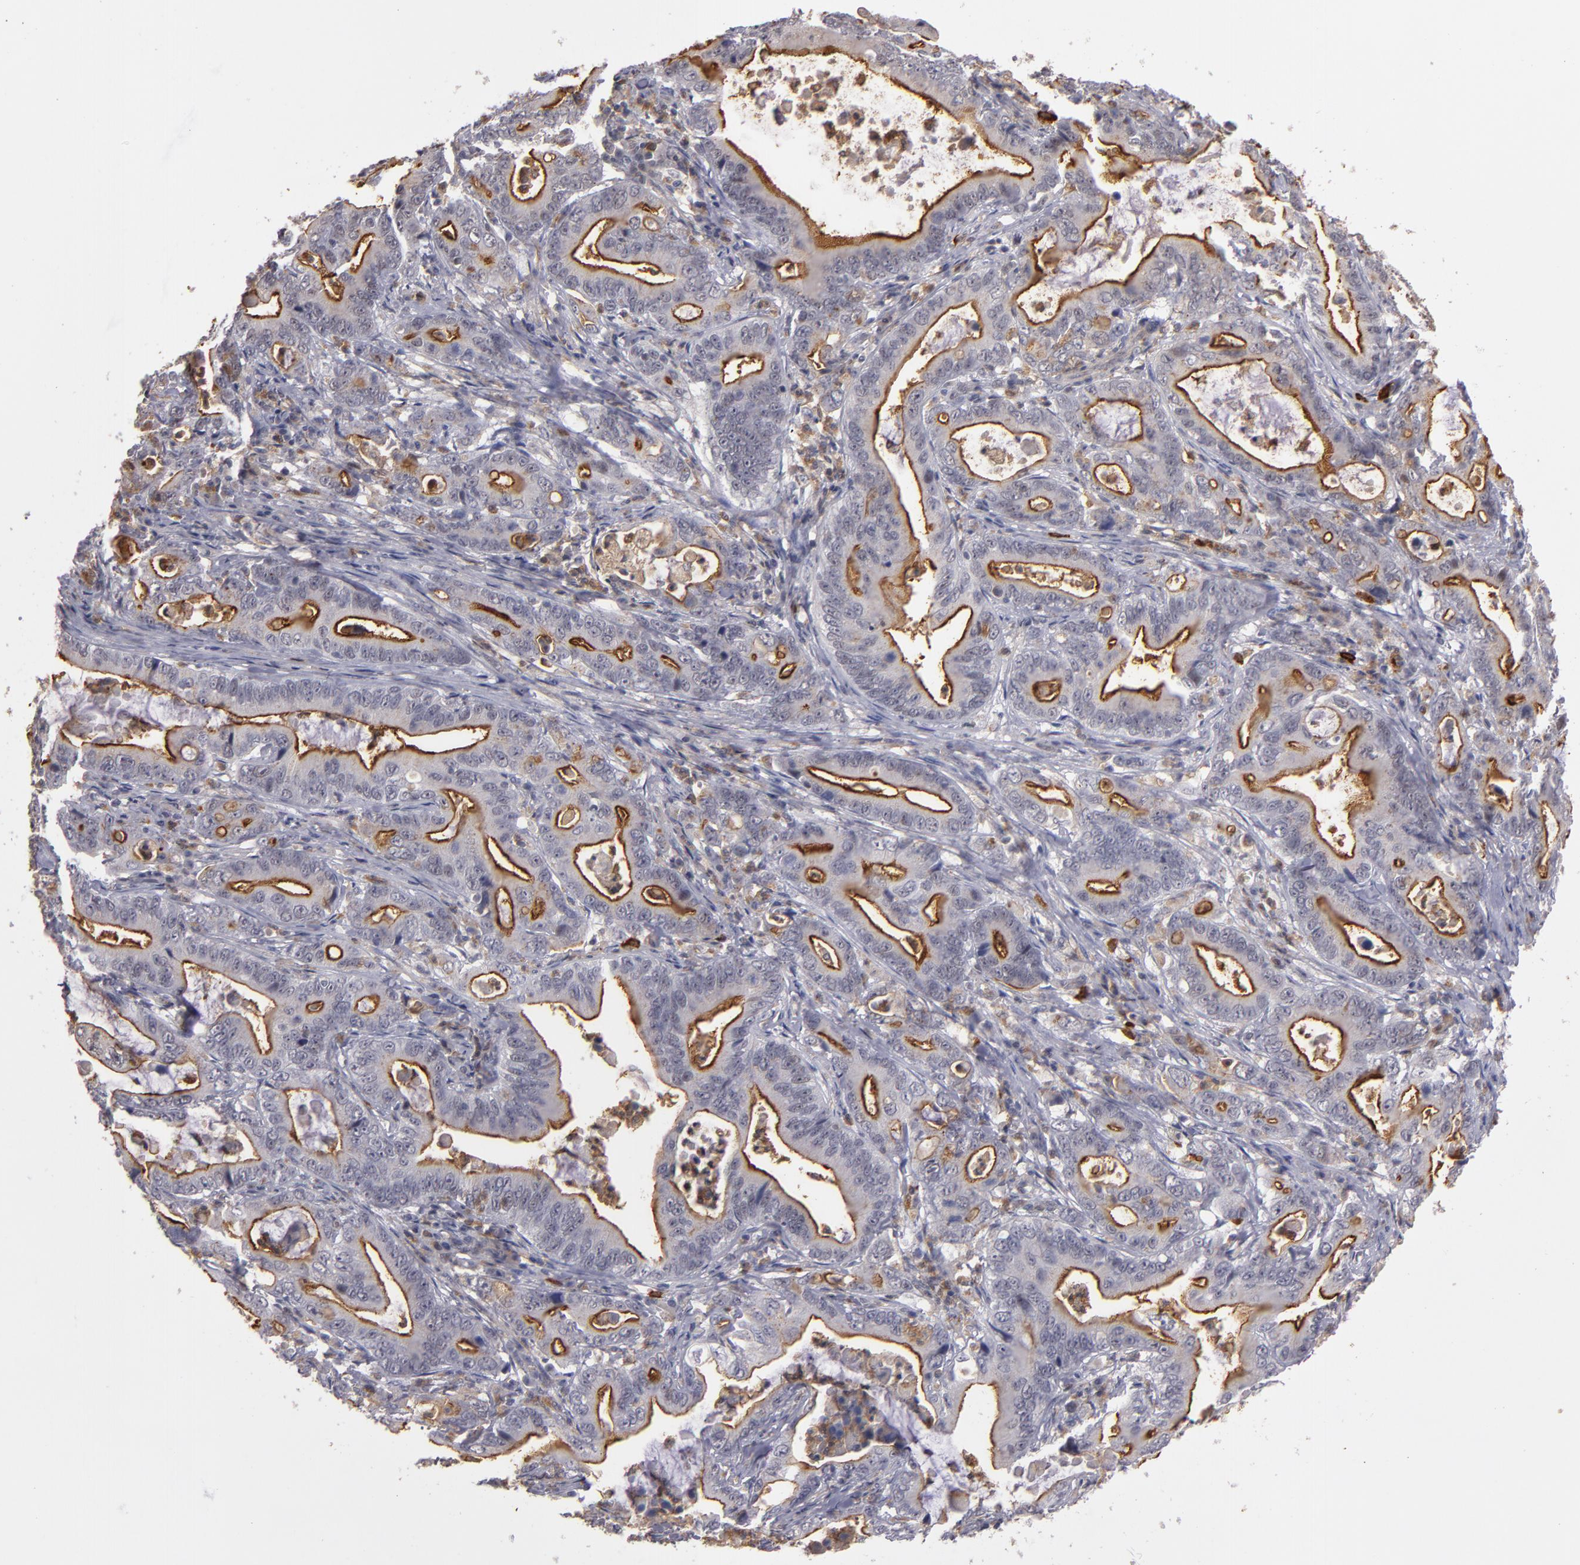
{"staining": {"intensity": "moderate", "quantity": ">75%", "location": "cytoplasmic/membranous"}, "tissue": "stomach cancer", "cell_type": "Tumor cells", "image_type": "cancer", "snomed": [{"axis": "morphology", "description": "Adenocarcinoma, NOS"}, {"axis": "topography", "description": "Stomach, upper"}], "caption": "Immunohistochemical staining of stomach cancer (adenocarcinoma) demonstrates moderate cytoplasmic/membranous protein positivity in approximately >75% of tumor cells.", "gene": "STX3", "patient": {"sex": "male", "age": 63}}